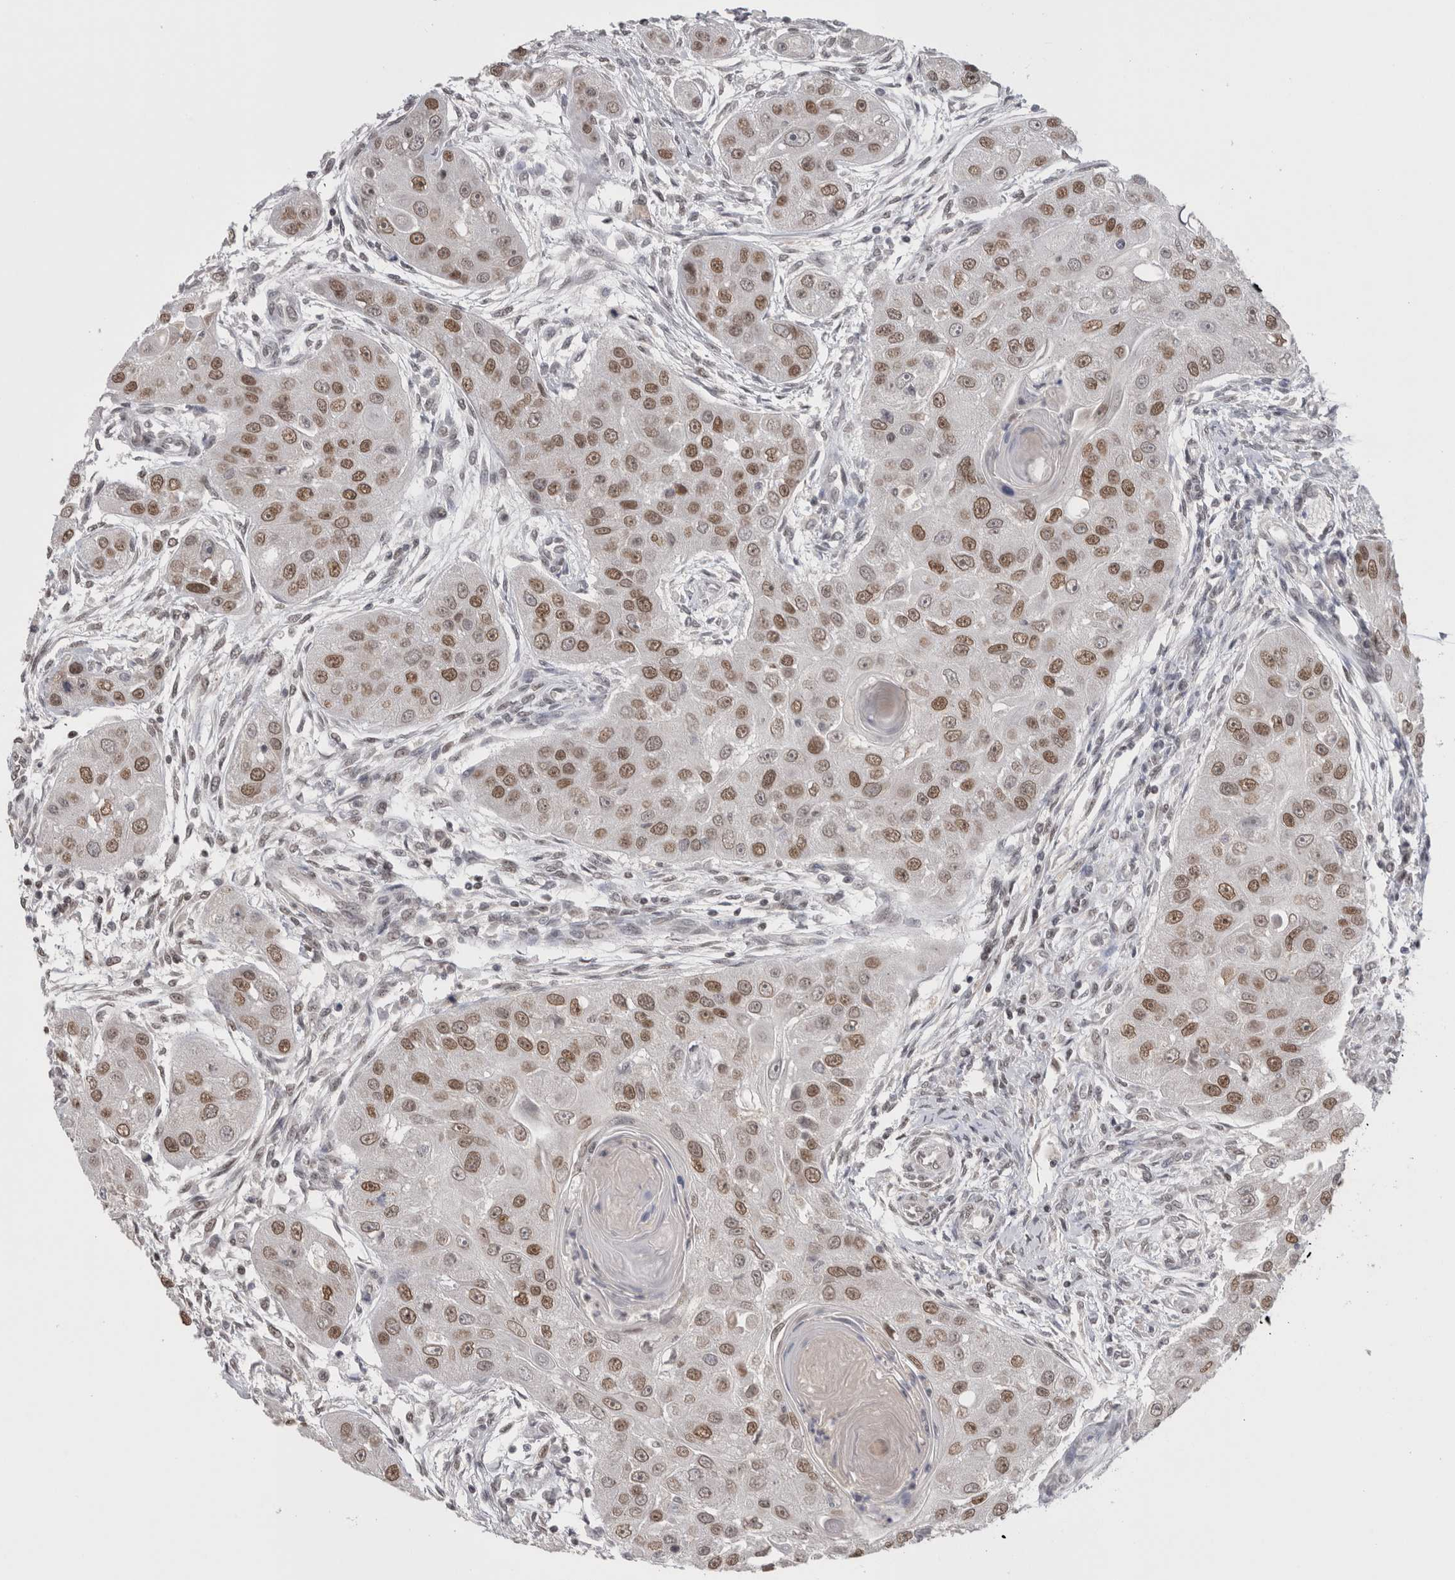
{"staining": {"intensity": "moderate", "quantity": ">75%", "location": "nuclear"}, "tissue": "head and neck cancer", "cell_type": "Tumor cells", "image_type": "cancer", "snomed": [{"axis": "morphology", "description": "Normal tissue, NOS"}, {"axis": "morphology", "description": "Squamous cell carcinoma, NOS"}, {"axis": "topography", "description": "Skeletal muscle"}, {"axis": "topography", "description": "Head-Neck"}], "caption": "Tumor cells exhibit medium levels of moderate nuclear expression in about >75% of cells in human squamous cell carcinoma (head and neck).", "gene": "DAXX", "patient": {"sex": "male", "age": 51}}